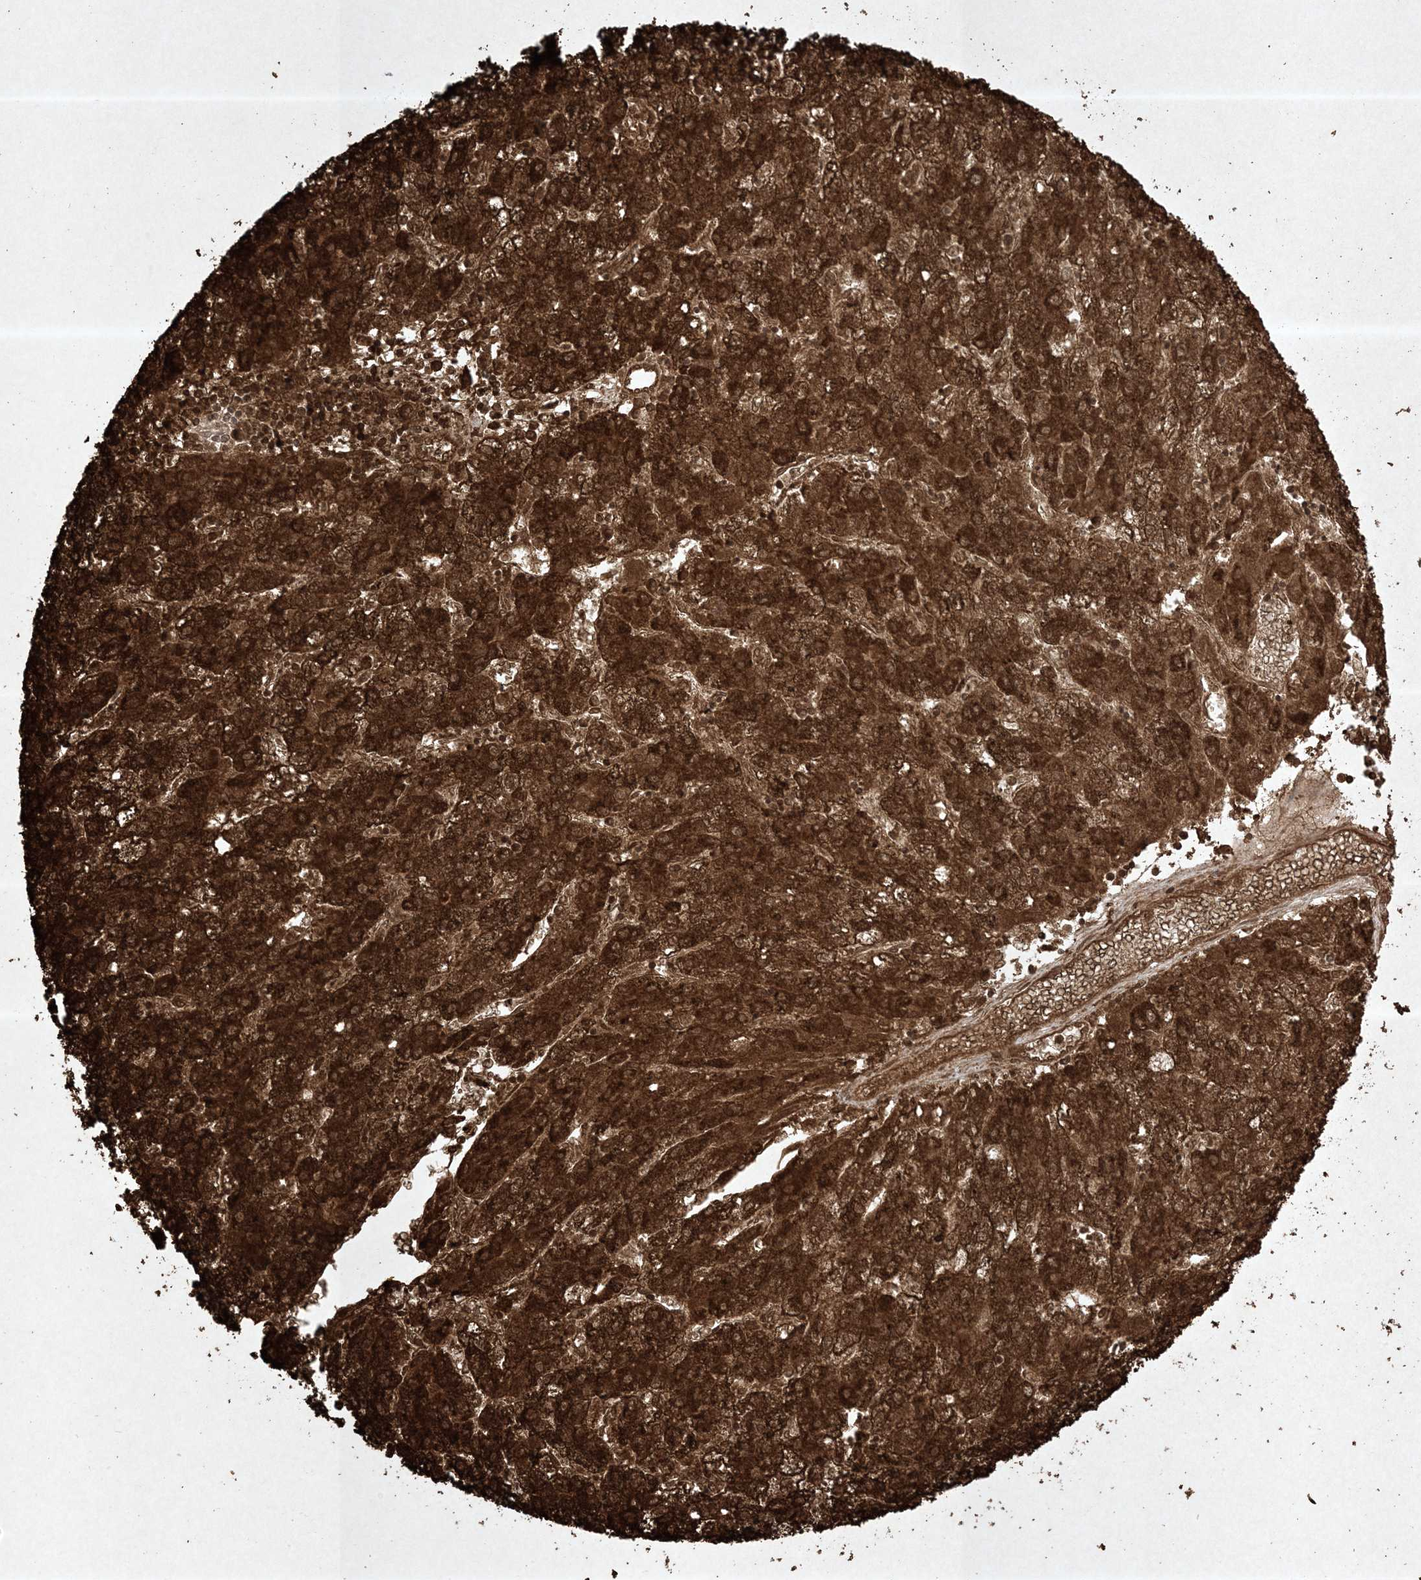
{"staining": {"intensity": "strong", "quantity": ">75%", "location": "cytoplasmic/membranous"}, "tissue": "liver cancer", "cell_type": "Tumor cells", "image_type": "cancer", "snomed": [{"axis": "morphology", "description": "Carcinoma, Hepatocellular, NOS"}, {"axis": "topography", "description": "Liver"}], "caption": "This histopathology image displays immunohistochemistry staining of human liver cancer (hepatocellular carcinoma), with high strong cytoplasmic/membranous positivity in approximately >75% of tumor cells.", "gene": "PTK6", "patient": {"sex": "male", "age": 72}}